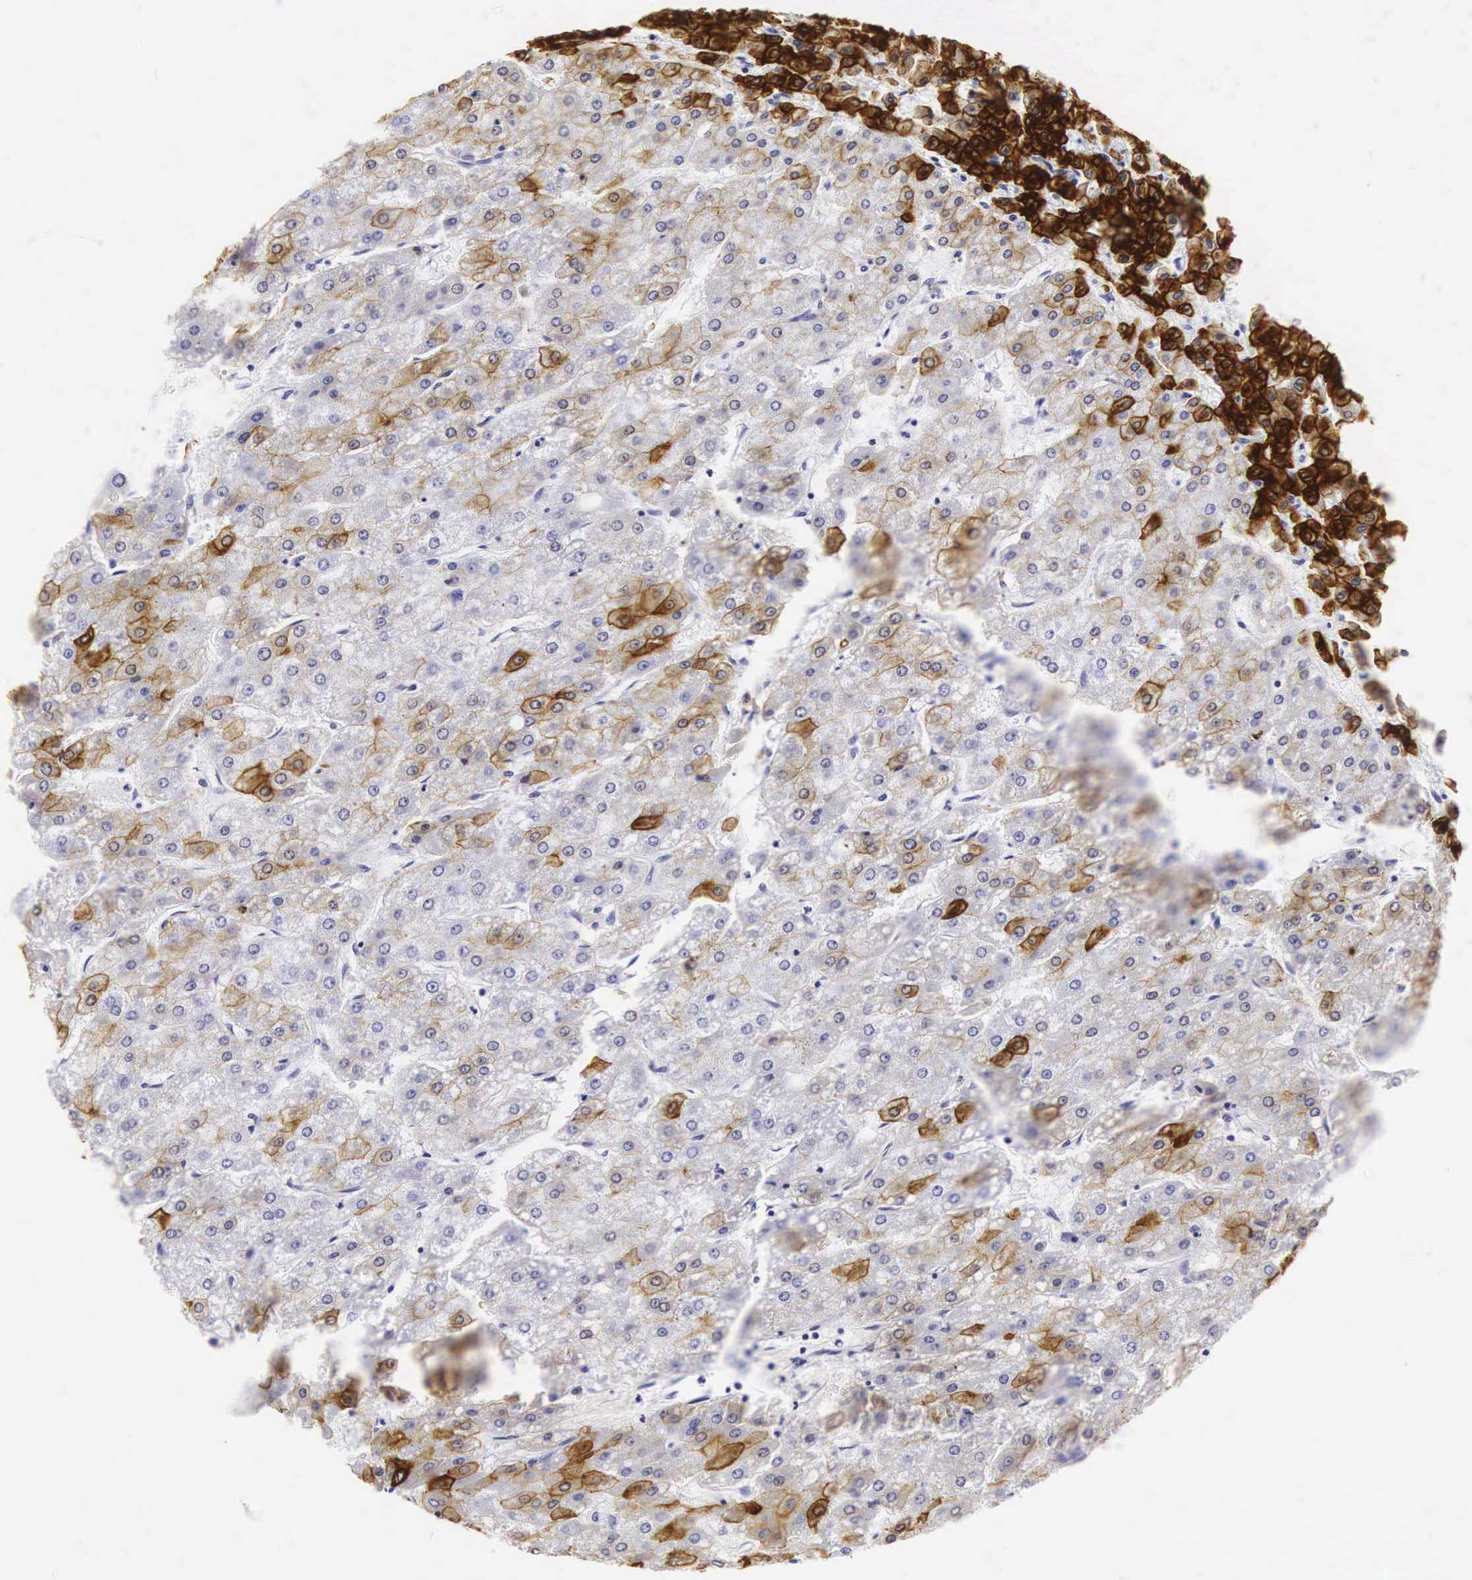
{"staining": {"intensity": "strong", "quantity": ">75%", "location": "cytoplasmic/membranous"}, "tissue": "liver cancer", "cell_type": "Tumor cells", "image_type": "cancer", "snomed": [{"axis": "morphology", "description": "Carcinoma, Hepatocellular, NOS"}, {"axis": "topography", "description": "Liver"}], "caption": "Human liver cancer stained with a brown dye demonstrates strong cytoplasmic/membranous positive positivity in approximately >75% of tumor cells.", "gene": "KRT18", "patient": {"sex": "male", "age": 24}}